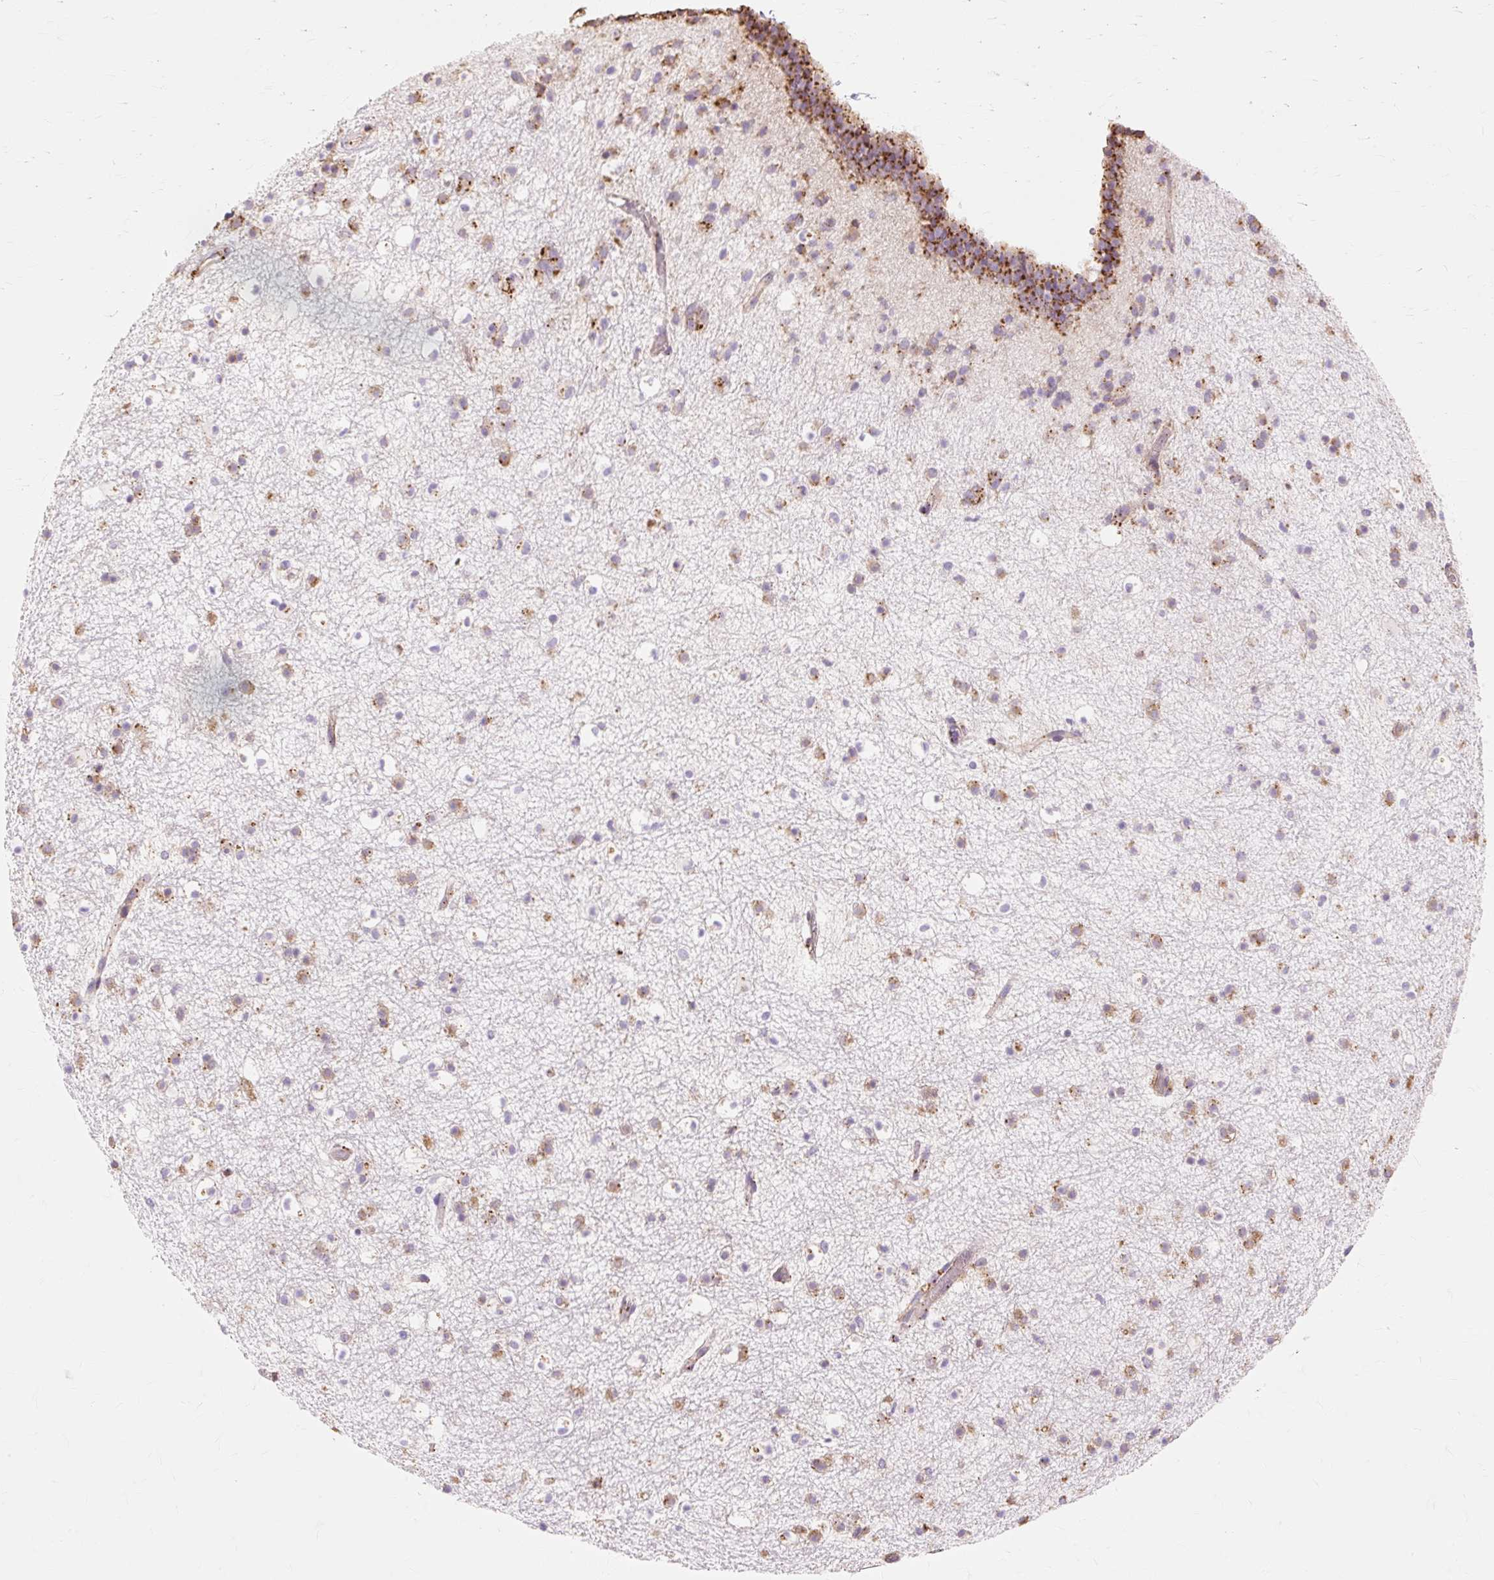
{"staining": {"intensity": "strong", "quantity": "25%-75%", "location": "cytoplasmic/membranous"}, "tissue": "caudate", "cell_type": "Glial cells", "image_type": "normal", "snomed": [{"axis": "morphology", "description": "Normal tissue, NOS"}, {"axis": "topography", "description": "Lateral ventricle wall"}], "caption": "Protein staining exhibits strong cytoplasmic/membranous positivity in about 25%-75% of glial cells in benign caudate.", "gene": "ENSG00000260836", "patient": {"sex": "male", "age": 37}}